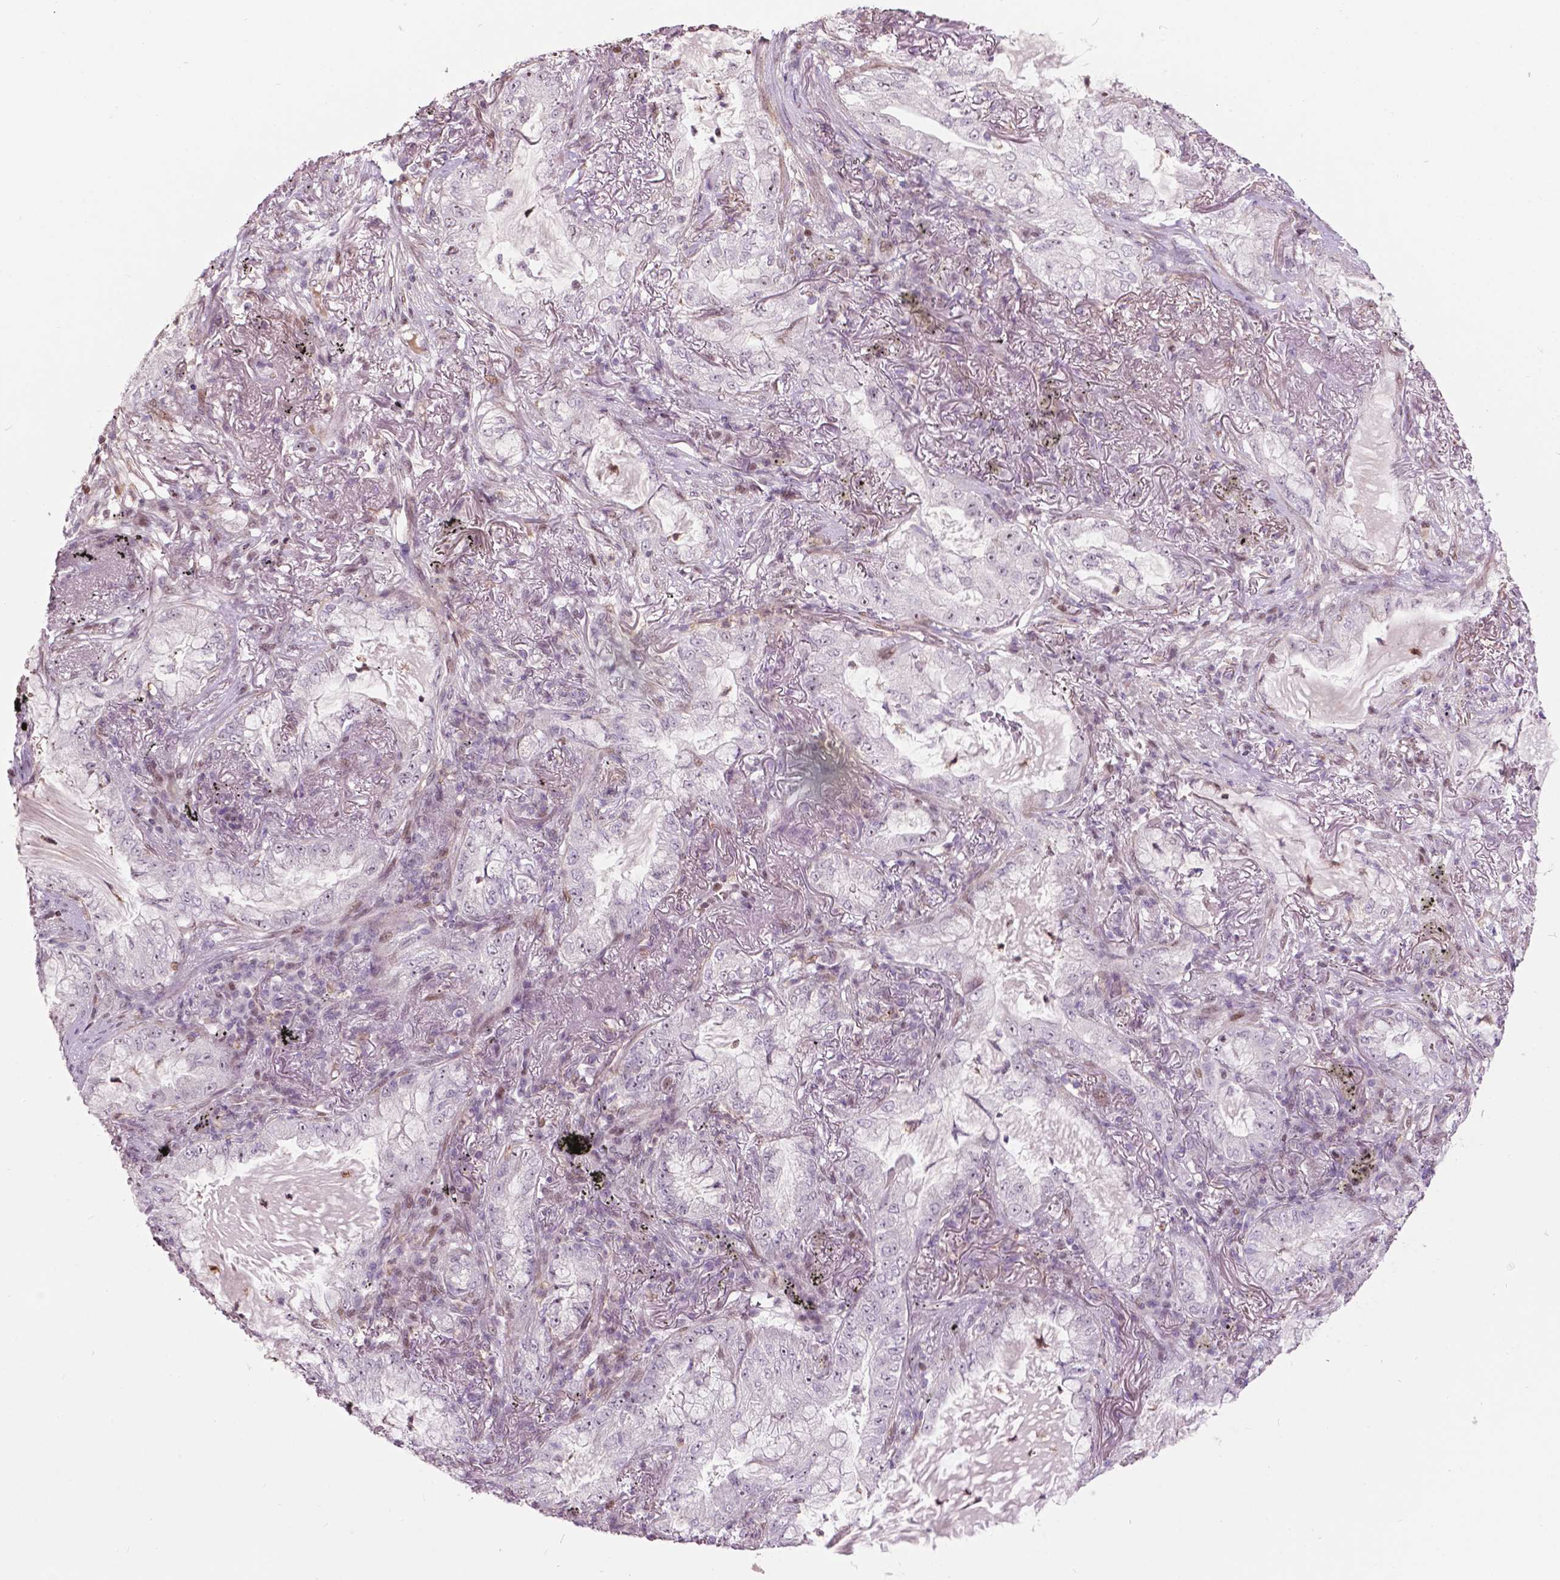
{"staining": {"intensity": "negative", "quantity": "none", "location": "none"}, "tissue": "lung cancer", "cell_type": "Tumor cells", "image_type": "cancer", "snomed": [{"axis": "morphology", "description": "Adenocarcinoma, NOS"}, {"axis": "topography", "description": "Lung"}], "caption": "Tumor cells show no significant protein staining in adenocarcinoma (lung).", "gene": "PTPN18", "patient": {"sex": "female", "age": 73}}